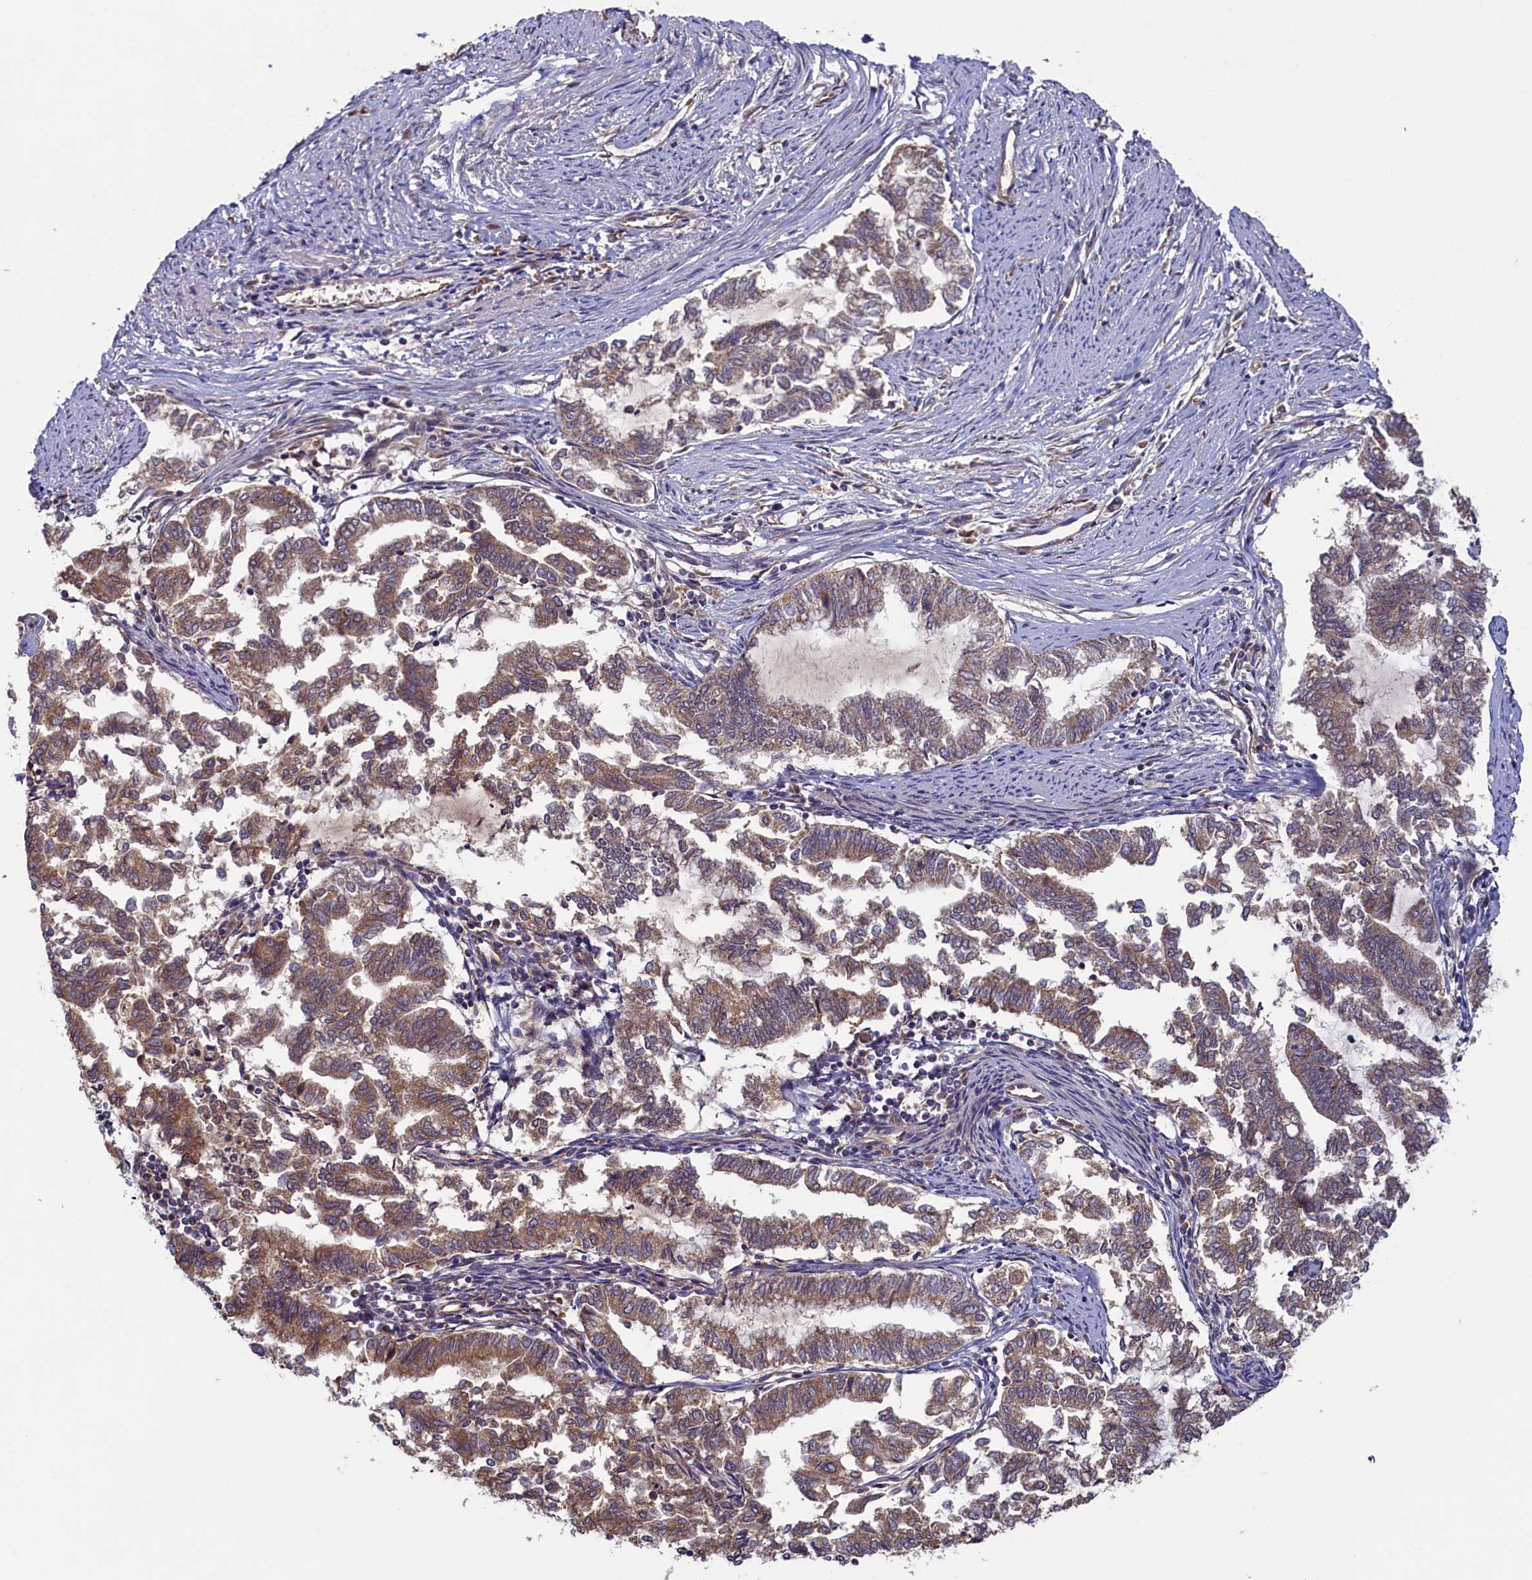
{"staining": {"intensity": "moderate", "quantity": ">75%", "location": "cytoplasmic/membranous"}, "tissue": "endometrial cancer", "cell_type": "Tumor cells", "image_type": "cancer", "snomed": [{"axis": "morphology", "description": "Adenocarcinoma, NOS"}, {"axis": "topography", "description": "Endometrium"}], "caption": "Human endometrial cancer stained for a protein (brown) reveals moderate cytoplasmic/membranous positive positivity in approximately >75% of tumor cells.", "gene": "STX12", "patient": {"sex": "female", "age": 79}}